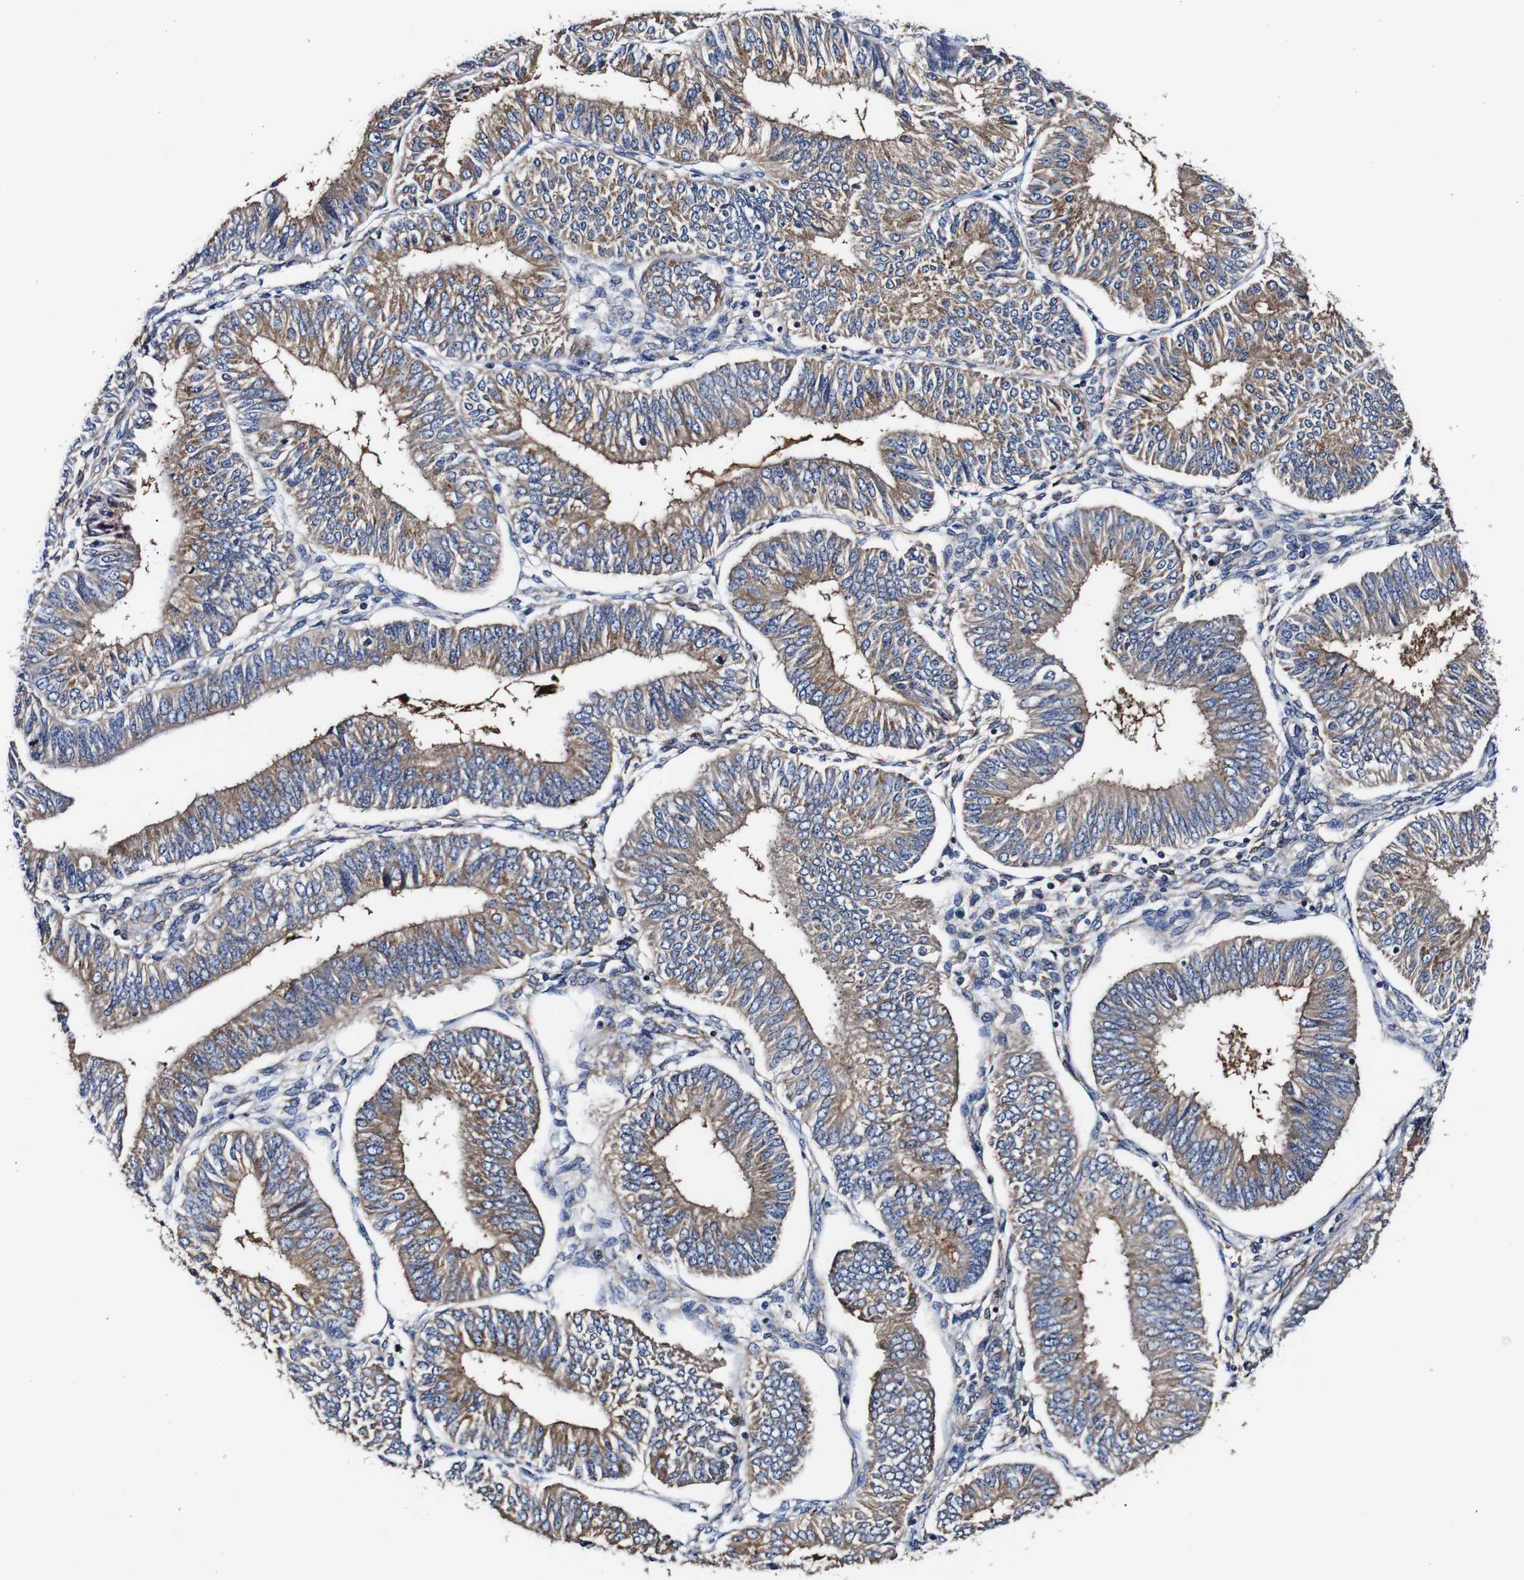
{"staining": {"intensity": "moderate", "quantity": ">75%", "location": "cytoplasmic/membranous"}, "tissue": "endometrial cancer", "cell_type": "Tumor cells", "image_type": "cancer", "snomed": [{"axis": "morphology", "description": "Adenocarcinoma, NOS"}, {"axis": "topography", "description": "Endometrium"}], "caption": "A histopathology image of endometrial cancer stained for a protein shows moderate cytoplasmic/membranous brown staining in tumor cells. The staining was performed using DAB (3,3'-diaminobenzidine), with brown indicating positive protein expression. Nuclei are stained blue with hematoxylin.", "gene": "PDCD6IP", "patient": {"sex": "female", "age": 58}}